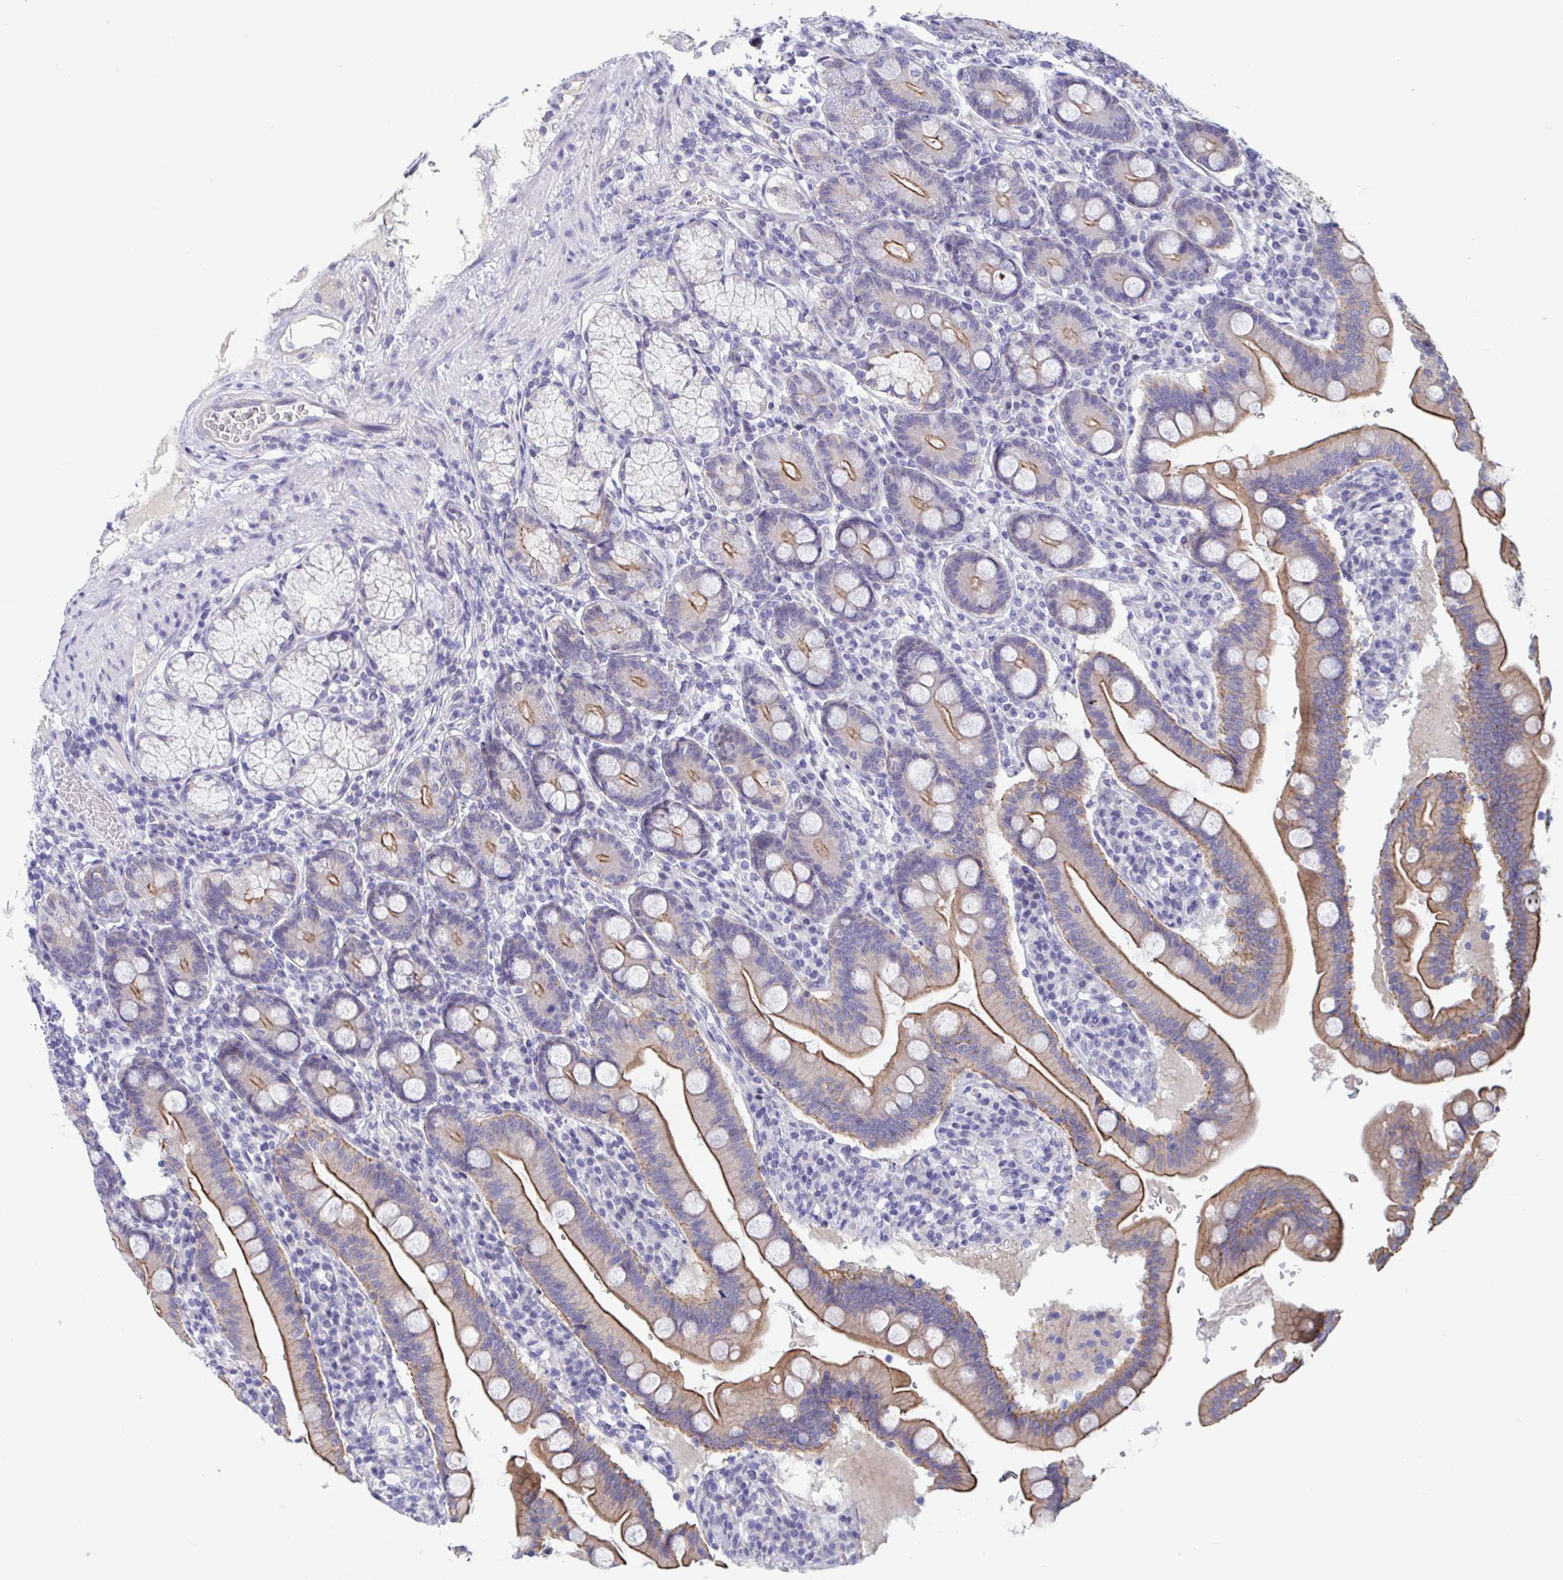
{"staining": {"intensity": "moderate", "quantity": ">75%", "location": "cytoplasmic/membranous"}, "tissue": "duodenum", "cell_type": "Glandular cells", "image_type": "normal", "snomed": [{"axis": "morphology", "description": "Normal tissue, NOS"}, {"axis": "topography", "description": "Duodenum"}], "caption": "Protein expression analysis of benign human duodenum reveals moderate cytoplasmic/membranous staining in approximately >75% of glandular cells. (DAB (3,3'-diaminobenzidine) IHC with brightfield microscopy, high magnification).", "gene": "UNKL", "patient": {"sex": "female", "age": 67}}